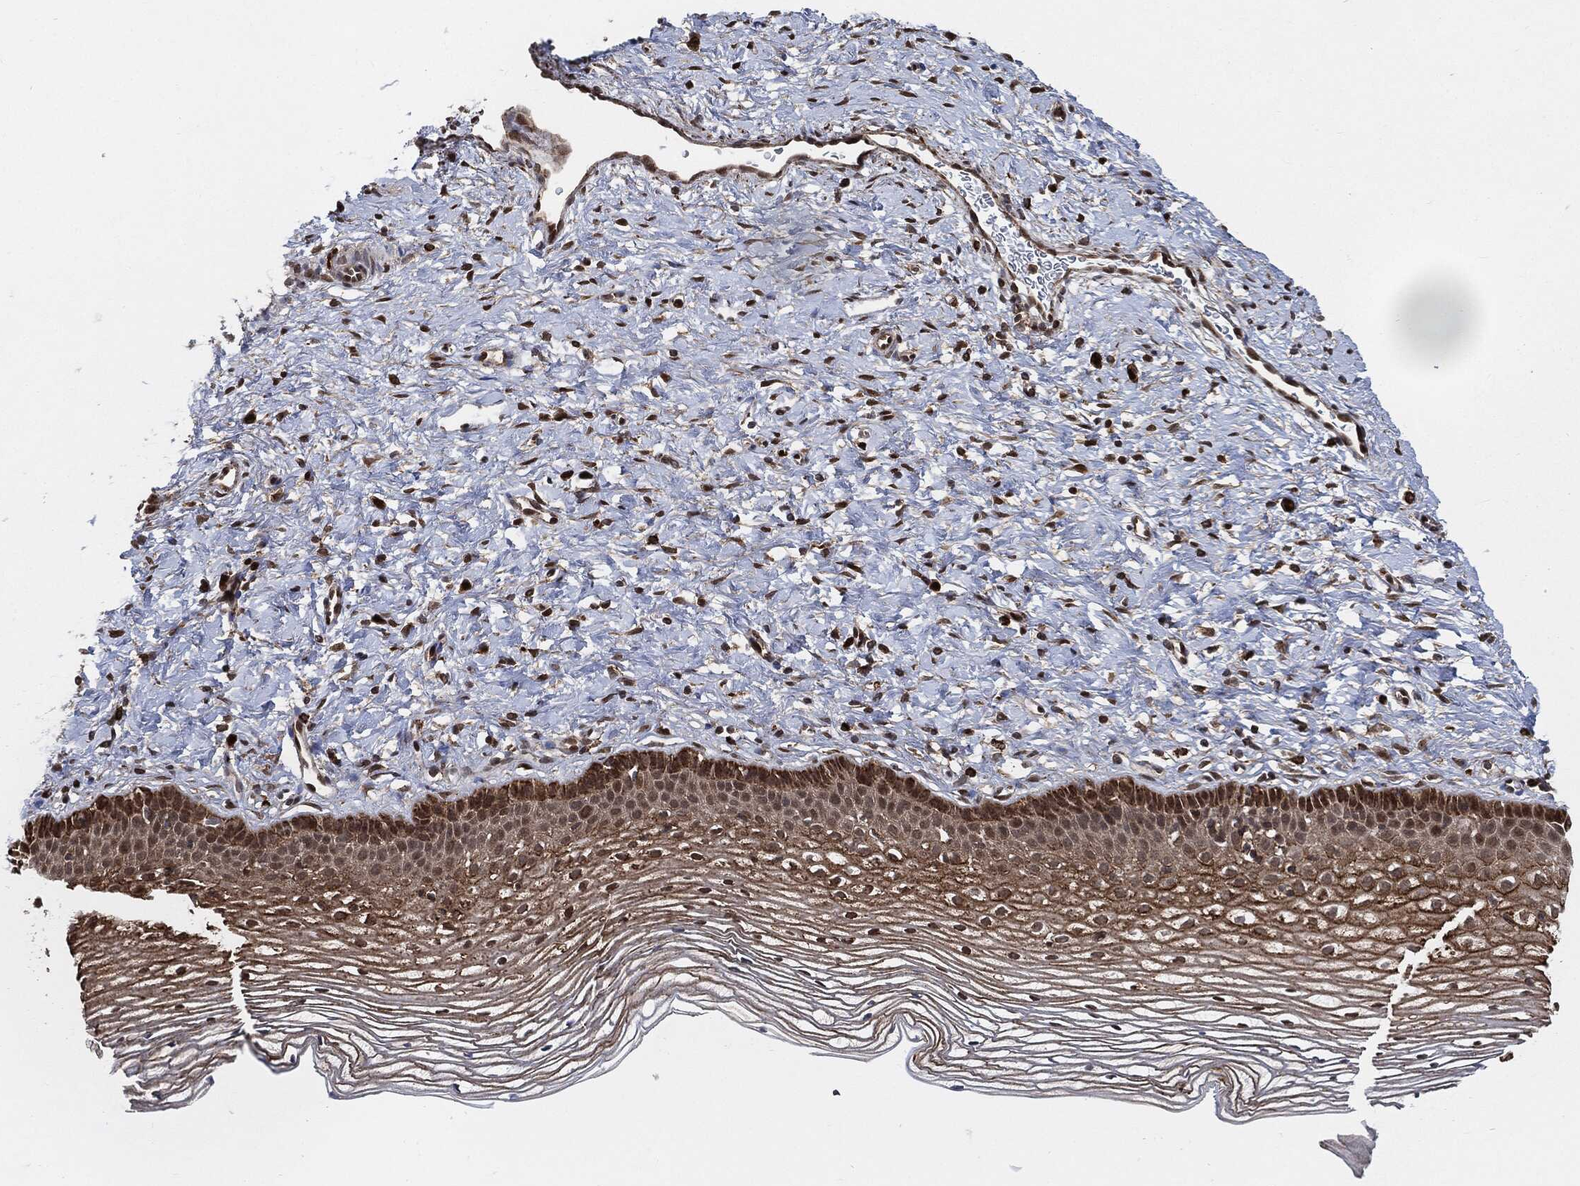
{"staining": {"intensity": "moderate", "quantity": "25%-75%", "location": "cytoplasmic/membranous,nuclear"}, "tissue": "cervix", "cell_type": "Squamous epithelial cells", "image_type": "normal", "snomed": [{"axis": "morphology", "description": "Normal tissue, NOS"}, {"axis": "topography", "description": "Cervix"}], "caption": "Immunohistochemical staining of unremarkable human cervix exhibits moderate cytoplasmic/membranous,nuclear protein expression in approximately 25%-75% of squamous epithelial cells. (DAB = brown stain, brightfield microscopy at high magnification).", "gene": "CUTA", "patient": {"sex": "female", "age": 39}}